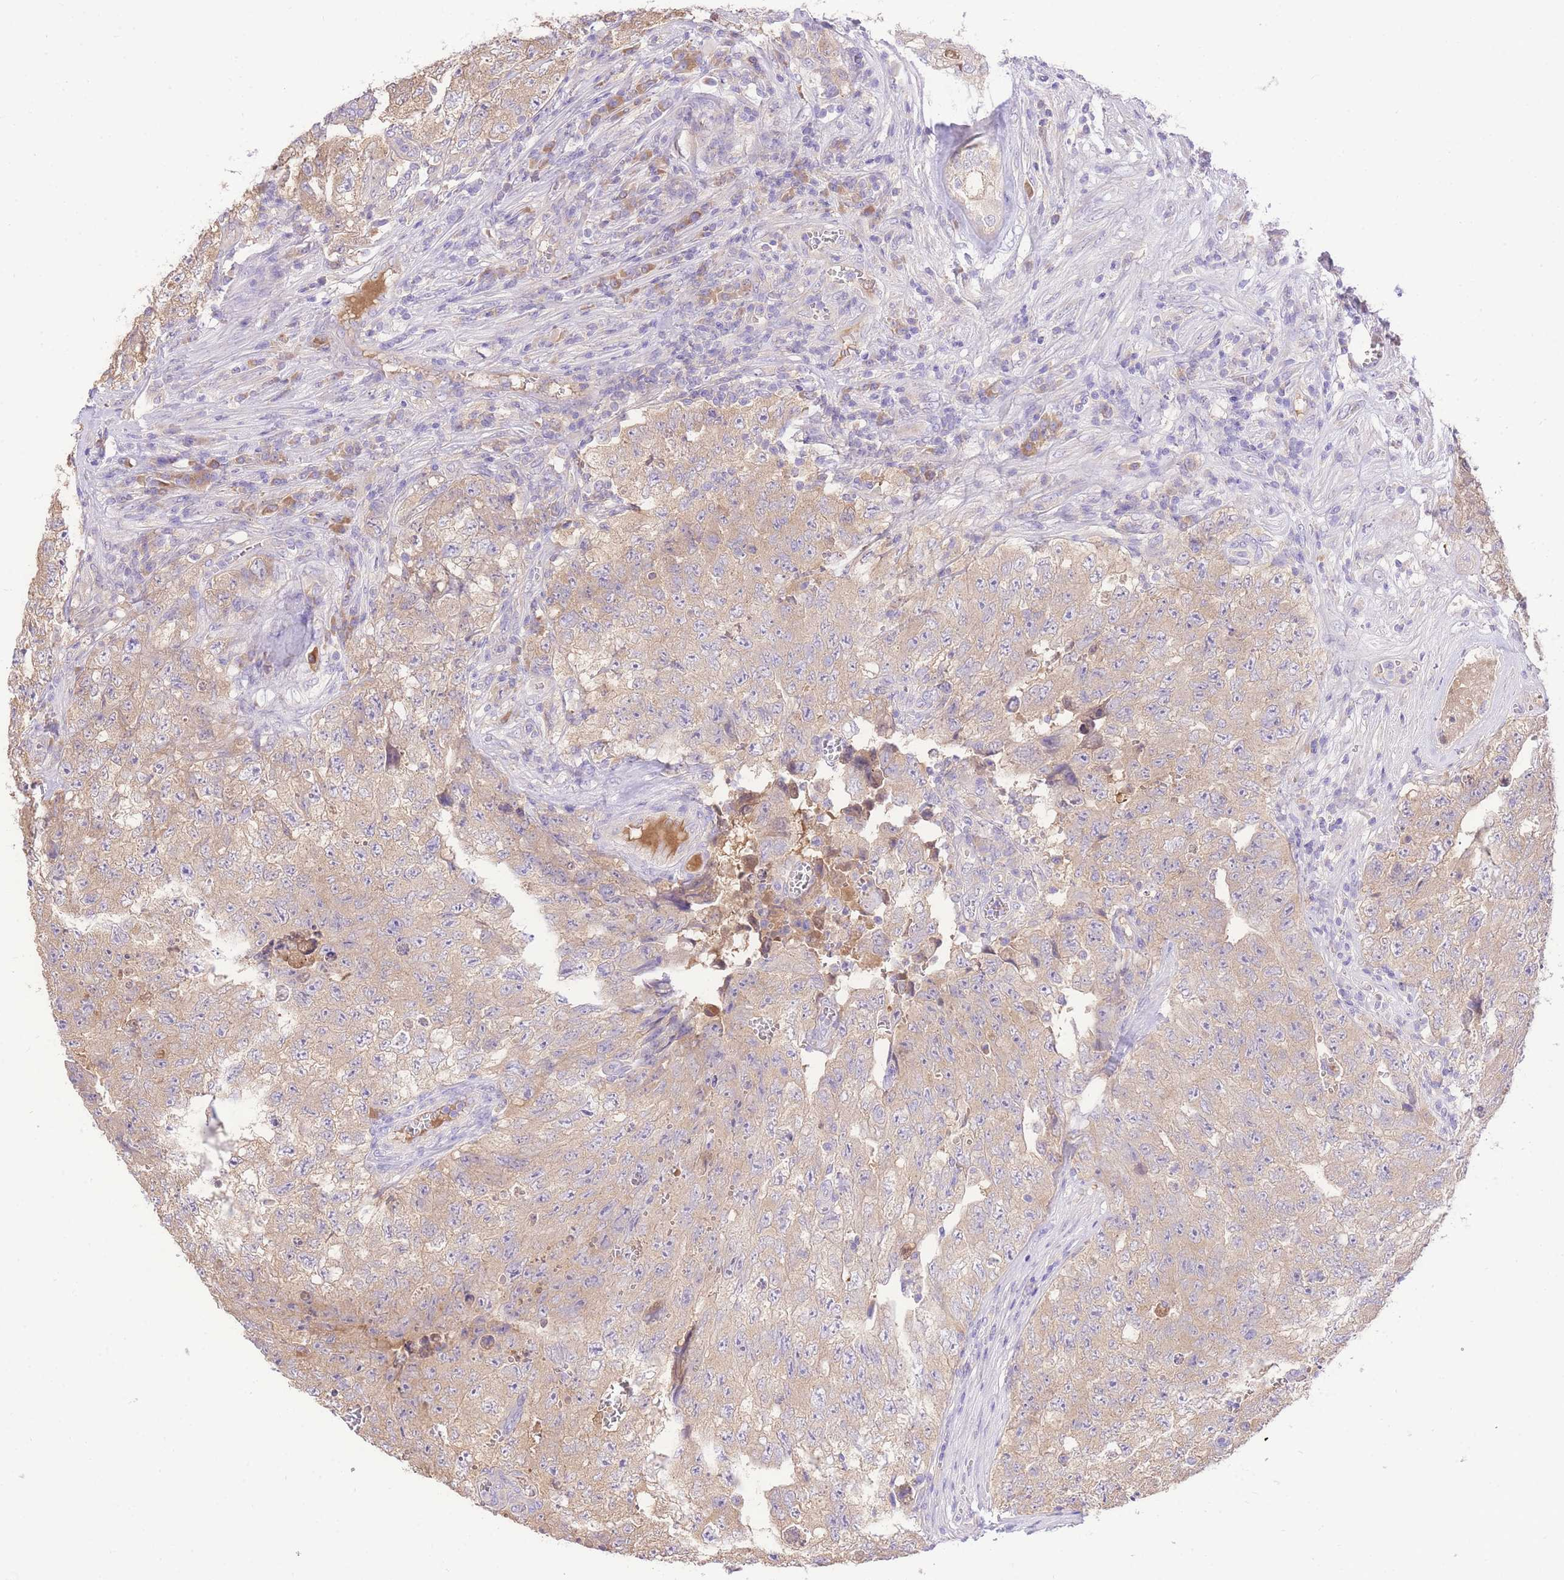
{"staining": {"intensity": "weak", "quantity": ">75%", "location": "cytoplasmic/membranous"}, "tissue": "testis cancer", "cell_type": "Tumor cells", "image_type": "cancer", "snomed": [{"axis": "morphology", "description": "Carcinoma, Embryonal, NOS"}, {"axis": "topography", "description": "Testis"}], "caption": "Tumor cells reveal weak cytoplasmic/membranous expression in about >75% of cells in embryonal carcinoma (testis). (DAB IHC, brown staining for protein, blue staining for nuclei).", "gene": "LIPH", "patient": {"sex": "male", "age": 17}}